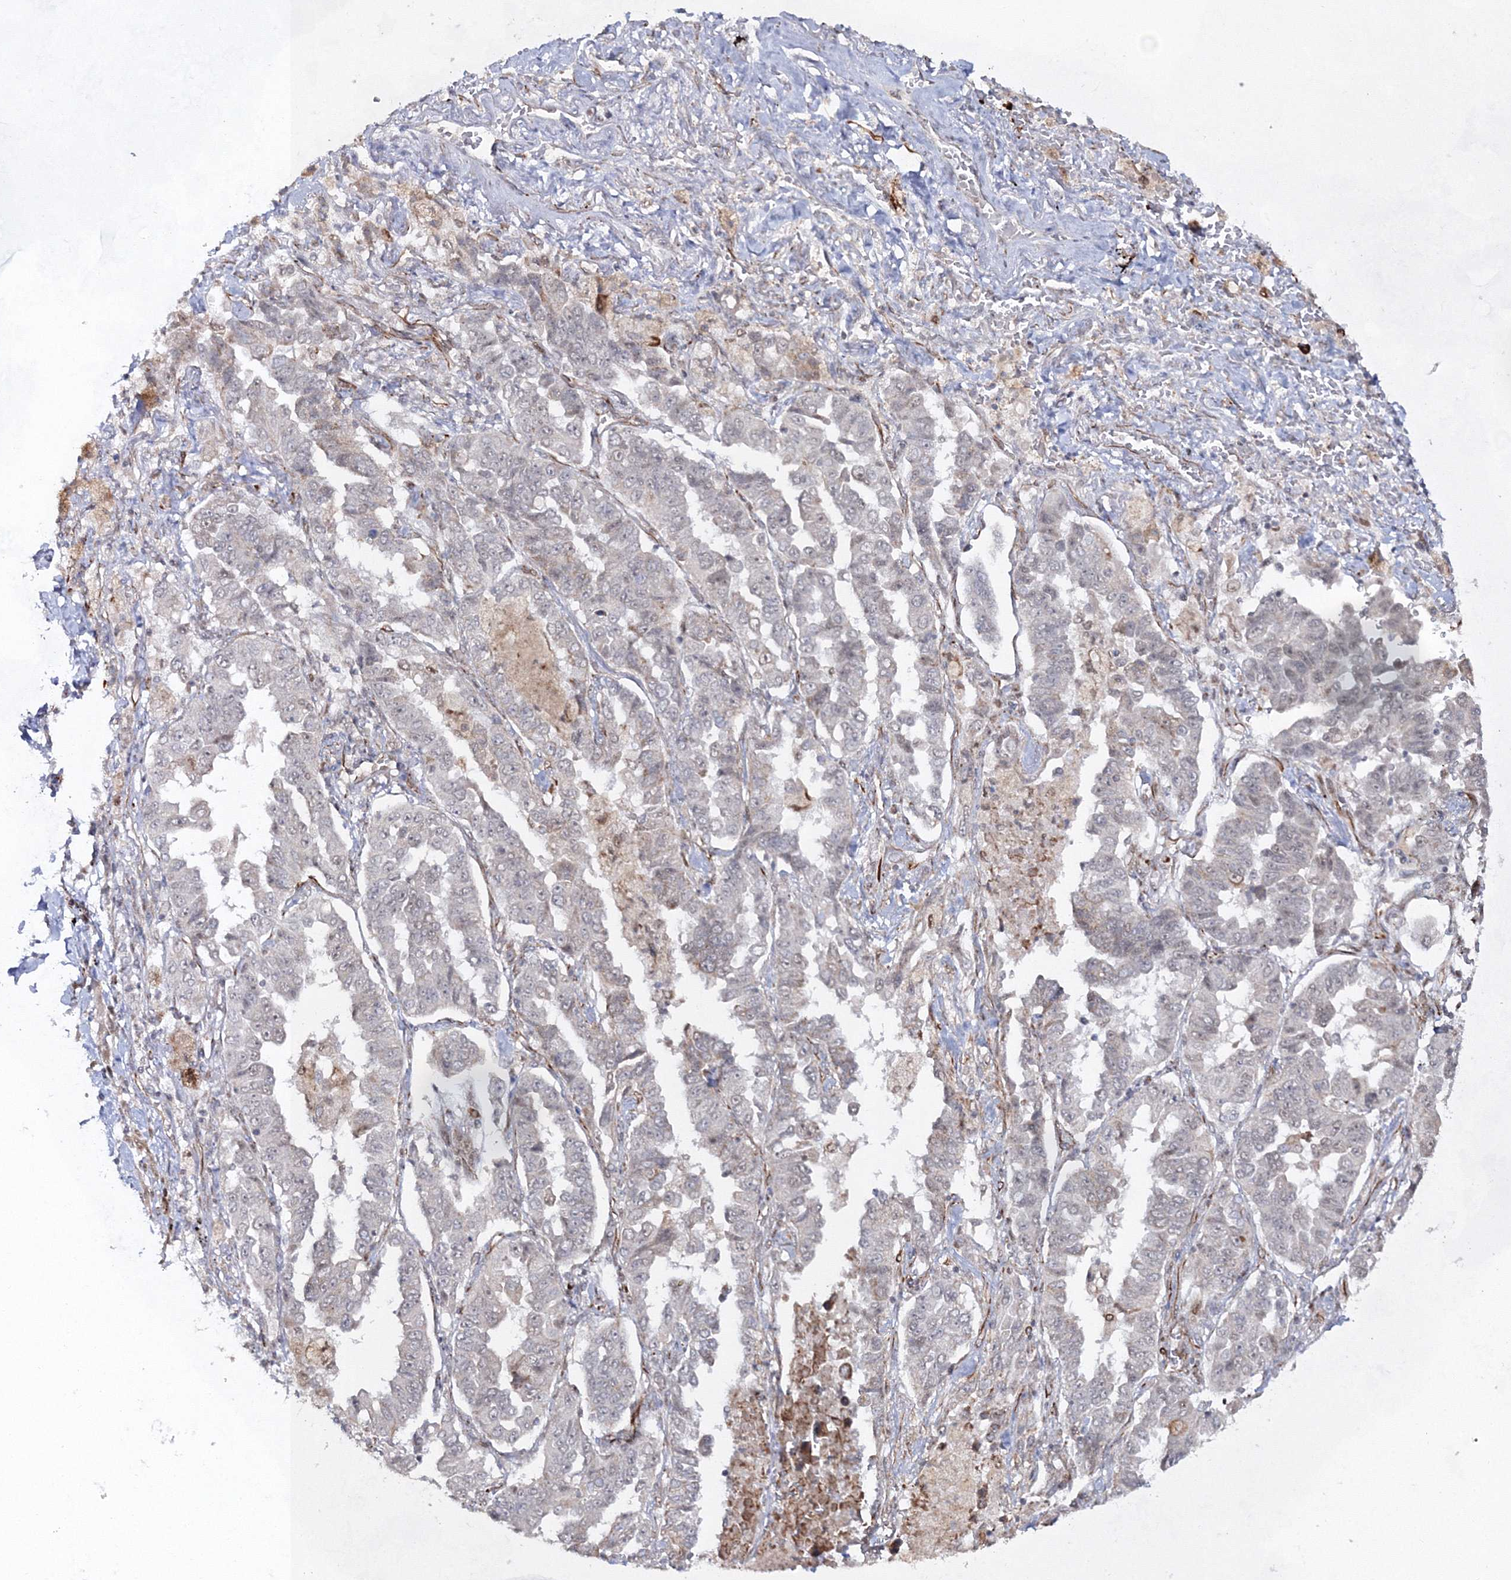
{"staining": {"intensity": "negative", "quantity": "none", "location": "none"}, "tissue": "lung cancer", "cell_type": "Tumor cells", "image_type": "cancer", "snomed": [{"axis": "morphology", "description": "Adenocarcinoma, NOS"}, {"axis": "topography", "description": "Lung"}], "caption": "Immunohistochemical staining of lung cancer reveals no significant staining in tumor cells. (DAB IHC visualized using brightfield microscopy, high magnification).", "gene": "SNIP1", "patient": {"sex": "female", "age": 51}}